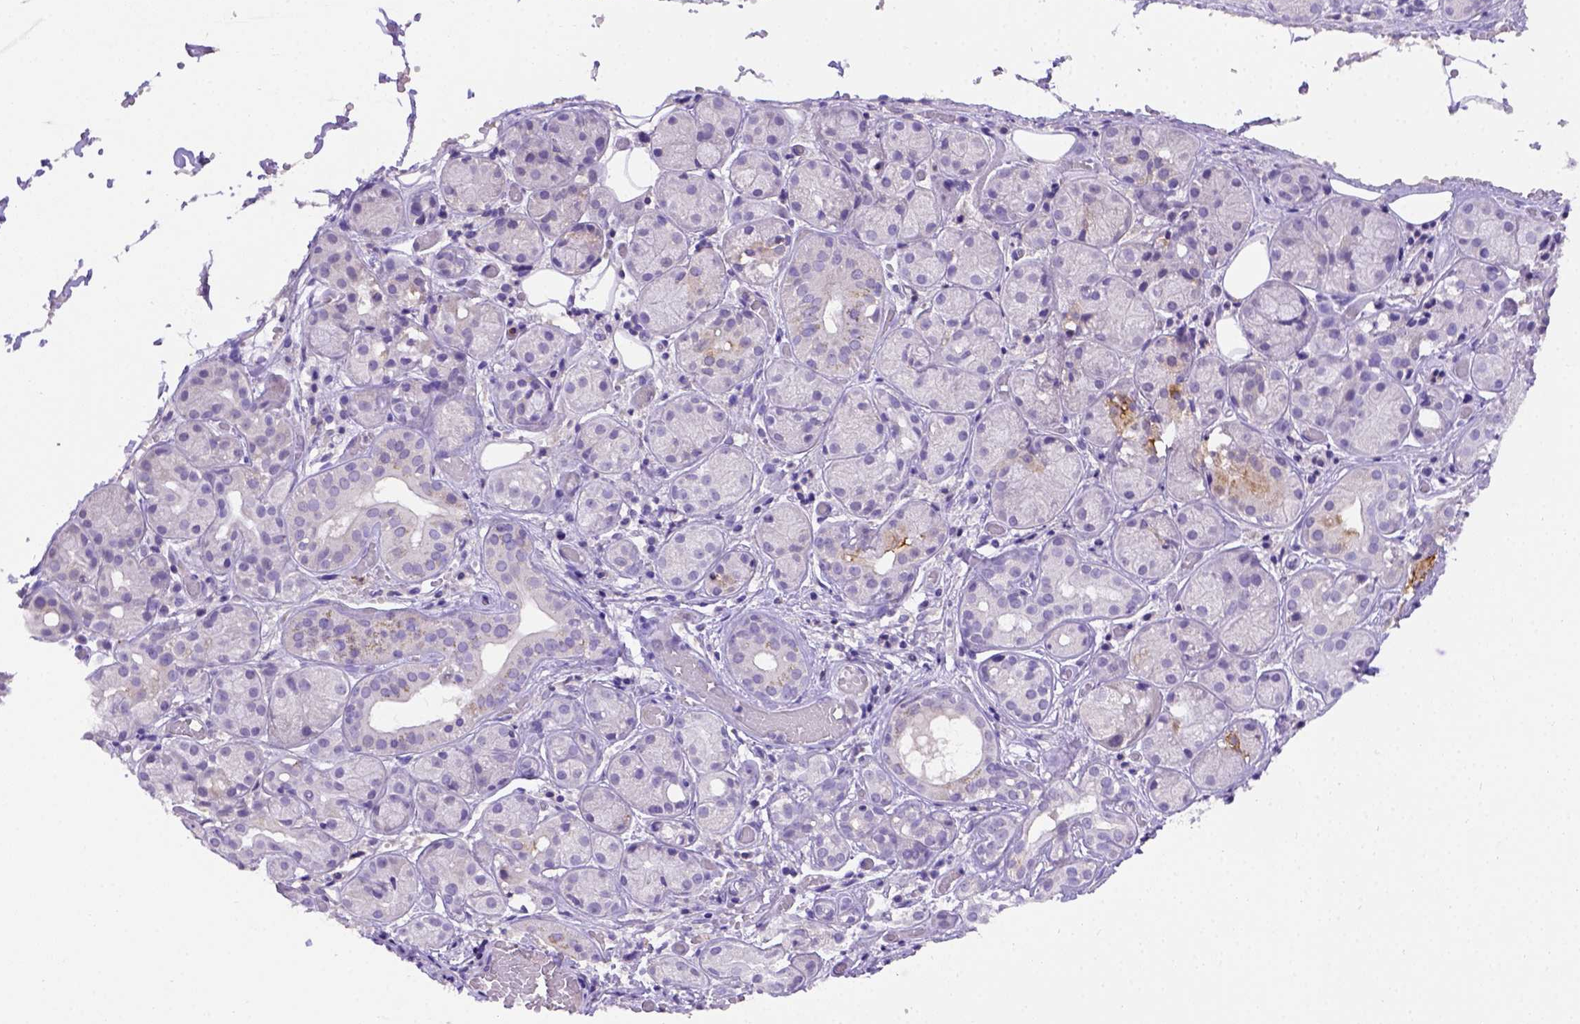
{"staining": {"intensity": "moderate", "quantity": "<25%", "location": "cytoplasmic/membranous"}, "tissue": "salivary gland", "cell_type": "Glandular cells", "image_type": "normal", "snomed": [{"axis": "morphology", "description": "Normal tissue, NOS"}, {"axis": "topography", "description": "Salivary gland"}, {"axis": "topography", "description": "Peripheral nerve tissue"}], "caption": "Moderate cytoplasmic/membranous staining for a protein is identified in approximately <25% of glandular cells of unremarkable salivary gland using immunohistochemistry (IHC).", "gene": "B3GAT1", "patient": {"sex": "male", "age": 71}}